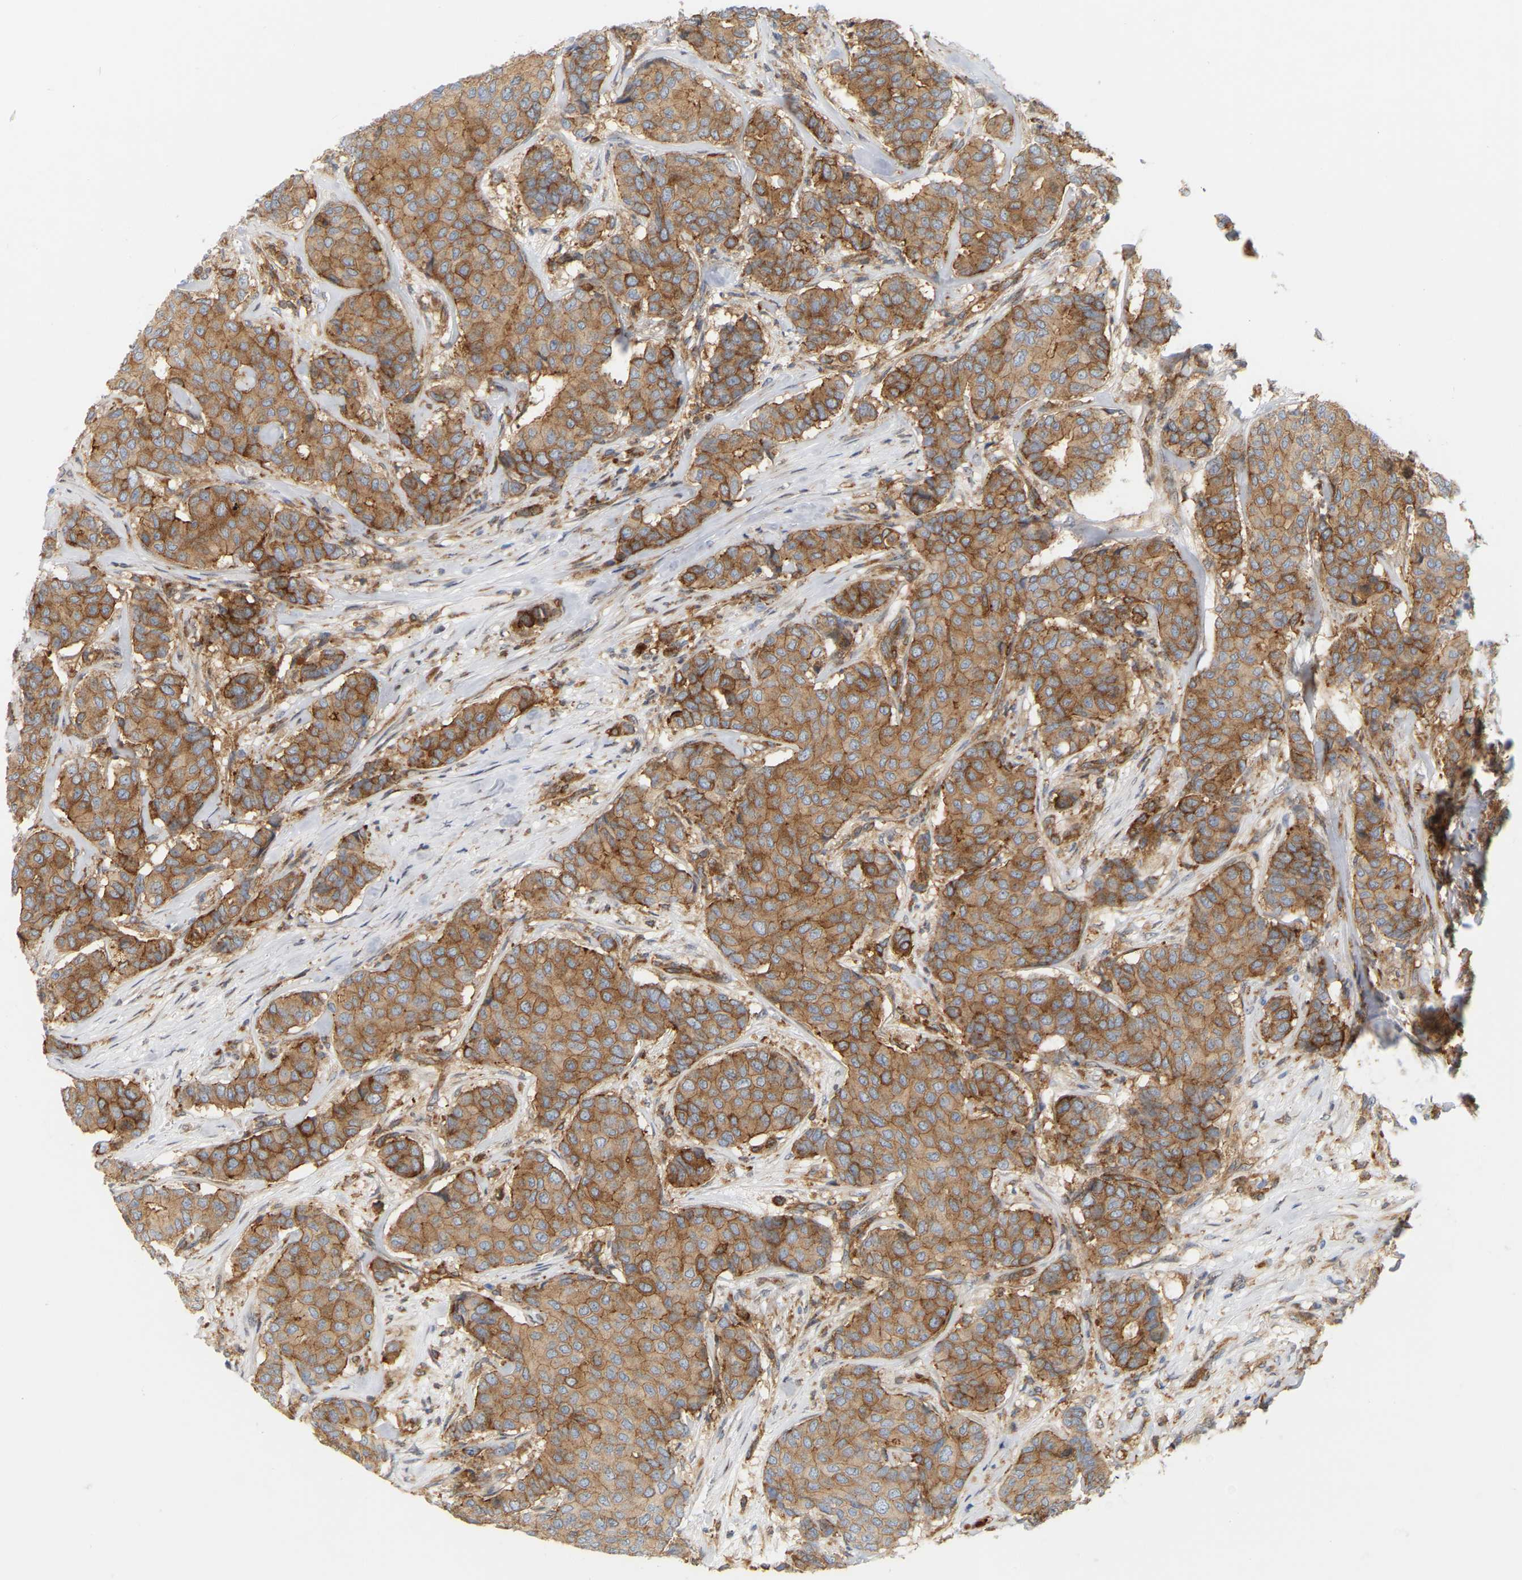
{"staining": {"intensity": "moderate", "quantity": ">75%", "location": "cytoplasmic/membranous"}, "tissue": "breast cancer", "cell_type": "Tumor cells", "image_type": "cancer", "snomed": [{"axis": "morphology", "description": "Duct carcinoma"}, {"axis": "topography", "description": "Breast"}], "caption": "Breast cancer stained with a brown dye displays moderate cytoplasmic/membranous positive staining in approximately >75% of tumor cells.", "gene": "RAPH1", "patient": {"sex": "female", "age": 75}}